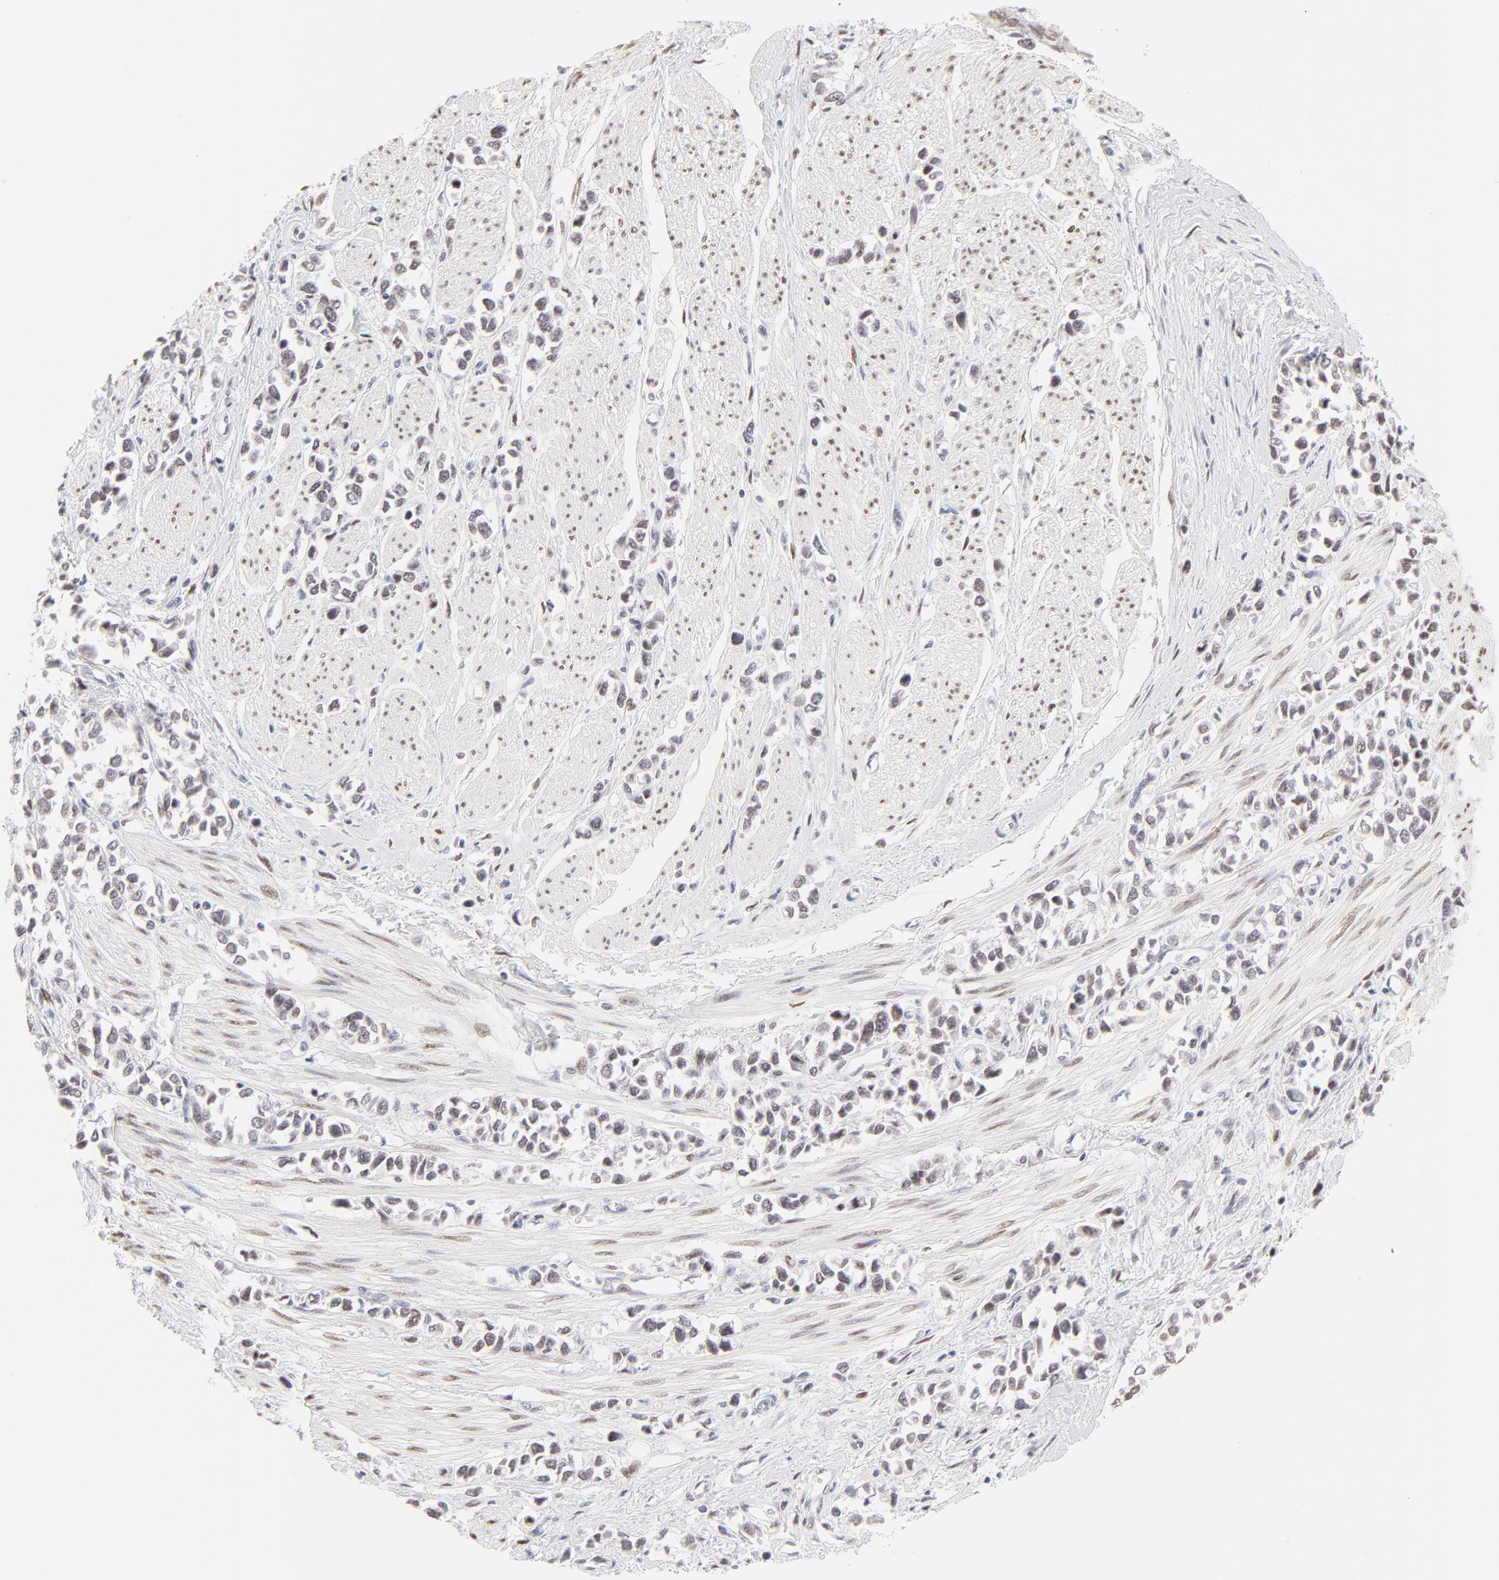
{"staining": {"intensity": "weak", "quantity": "<25%", "location": "nuclear"}, "tissue": "stomach cancer", "cell_type": "Tumor cells", "image_type": "cancer", "snomed": [{"axis": "morphology", "description": "Adenocarcinoma, NOS"}, {"axis": "topography", "description": "Stomach, upper"}], "caption": "Immunohistochemistry photomicrograph of stomach adenocarcinoma stained for a protein (brown), which demonstrates no positivity in tumor cells.", "gene": "PBX3", "patient": {"sex": "male", "age": 76}}